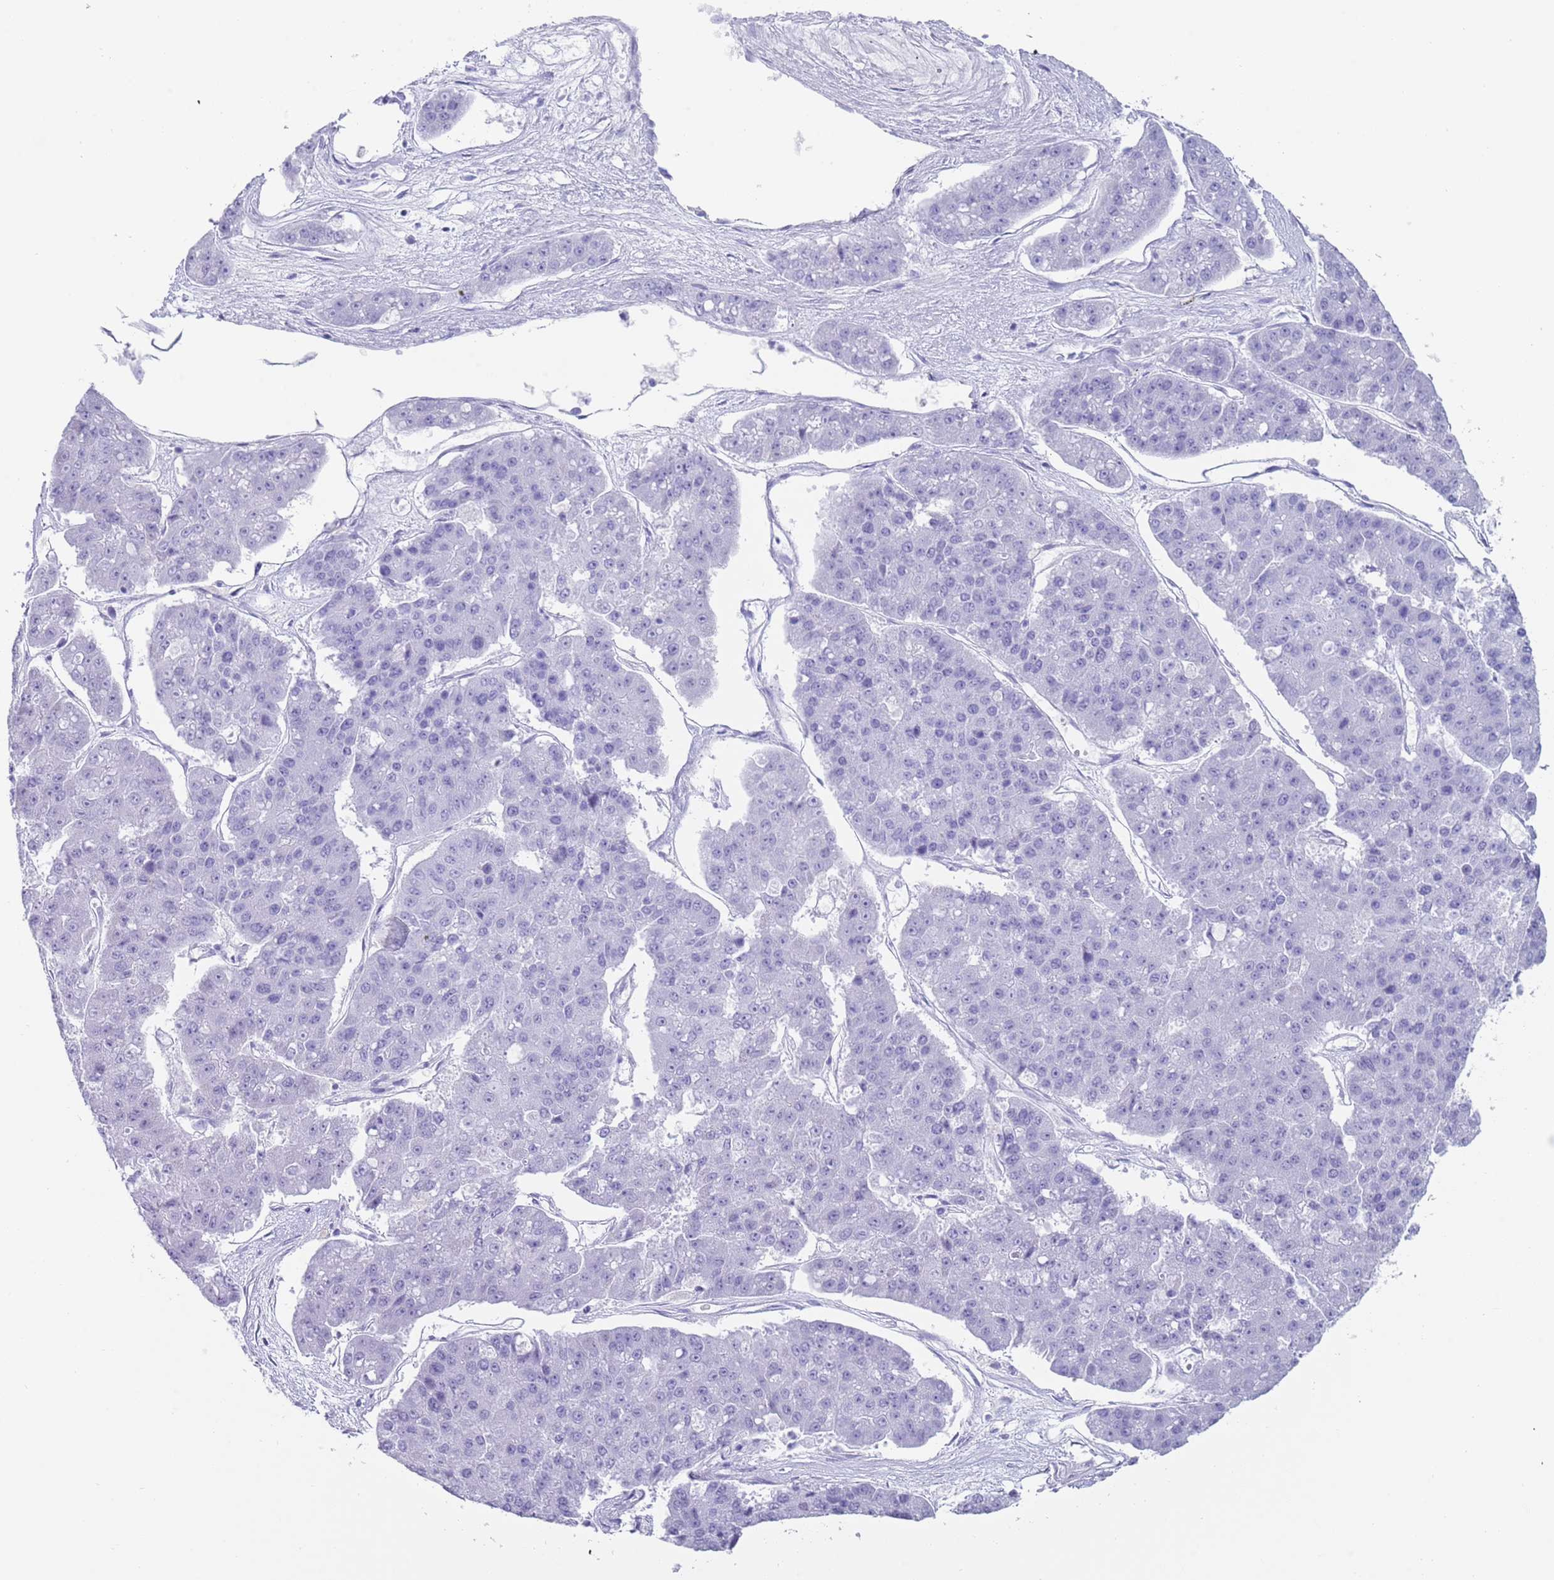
{"staining": {"intensity": "negative", "quantity": "none", "location": "none"}, "tissue": "pancreatic cancer", "cell_type": "Tumor cells", "image_type": "cancer", "snomed": [{"axis": "morphology", "description": "Adenocarcinoma, NOS"}, {"axis": "topography", "description": "Pancreas"}], "caption": "Immunohistochemistry micrograph of neoplastic tissue: human pancreatic cancer (adenocarcinoma) stained with DAB displays no significant protein expression in tumor cells. (DAB (3,3'-diaminobenzidine) IHC, high magnification).", "gene": "MYADML2", "patient": {"sex": "male", "age": 50}}